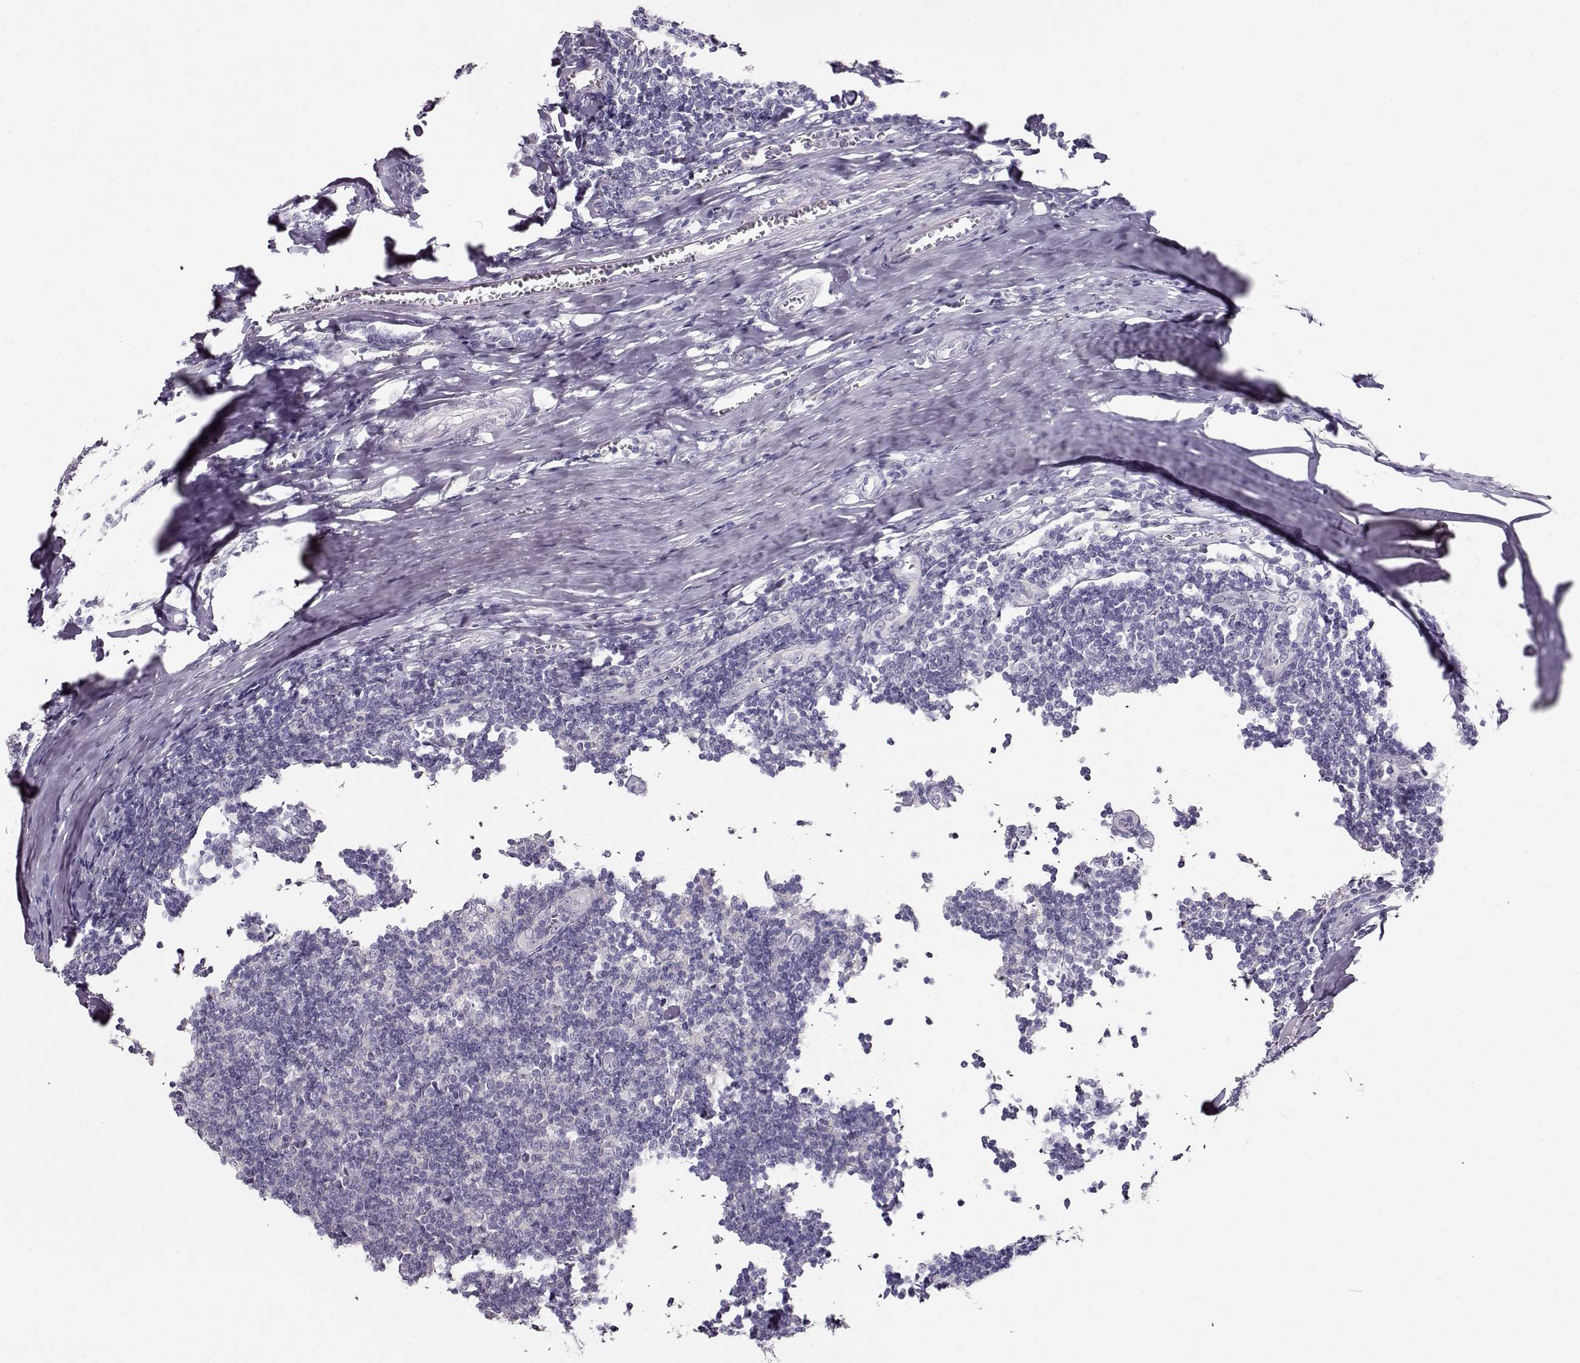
{"staining": {"intensity": "negative", "quantity": "none", "location": "none"}, "tissue": "tonsil", "cell_type": "Germinal center cells", "image_type": "normal", "snomed": [{"axis": "morphology", "description": "Normal tissue, NOS"}, {"axis": "topography", "description": "Tonsil"}], "caption": "Image shows no significant protein positivity in germinal center cells of benign tonsil. (Stains: DAB (3,3'-diaminobenzidine) IHC with hematoxylin counter stain, Microscopy: brightfield microscopy at high magnification).", "gene": "NDRG4", "patient": {"sex": "female", "age": 12}}